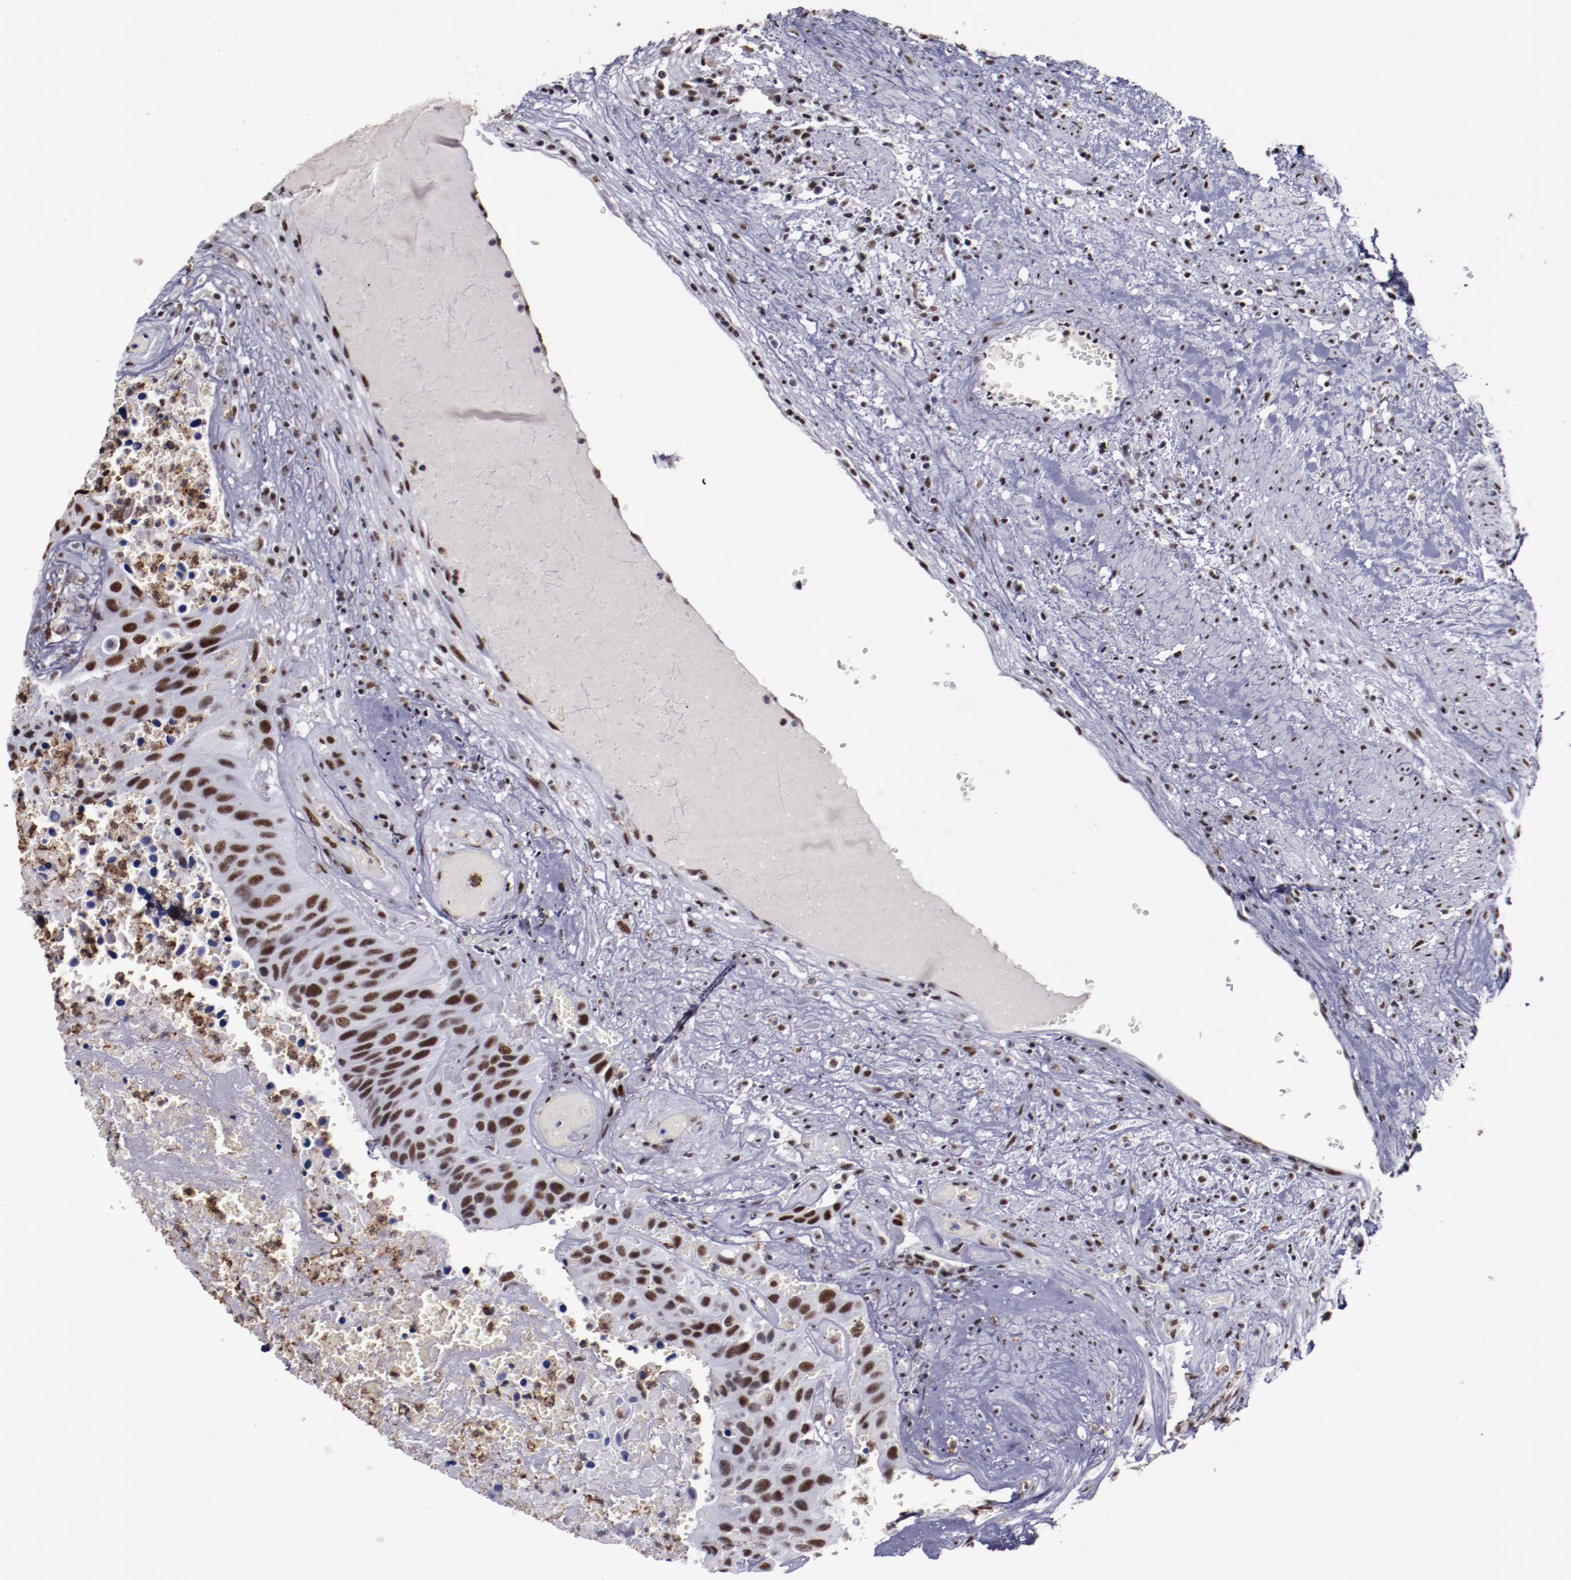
{"staining": {"intensity": "moderate", "quantity": ">75%", "location": "nuclear"}, "tissue": "urothelial cancer", "cell_type": "Tumor cells", "image_type": "cancer", "snomed": [{"axis": "morphology", "description": "Urothelial carcinoma, High grade"}, {"axis": "topography", "description": "Urinary bladder"}], "caption": "There is medium levels of moderate nuclear positivity in tumor cells of high-grade urothelial carcinoma, as demonstrated by immunohistochemical staining (brown color).", "gene": "PPP4R3A", "patient": {"sex": "male", "age": 66}}